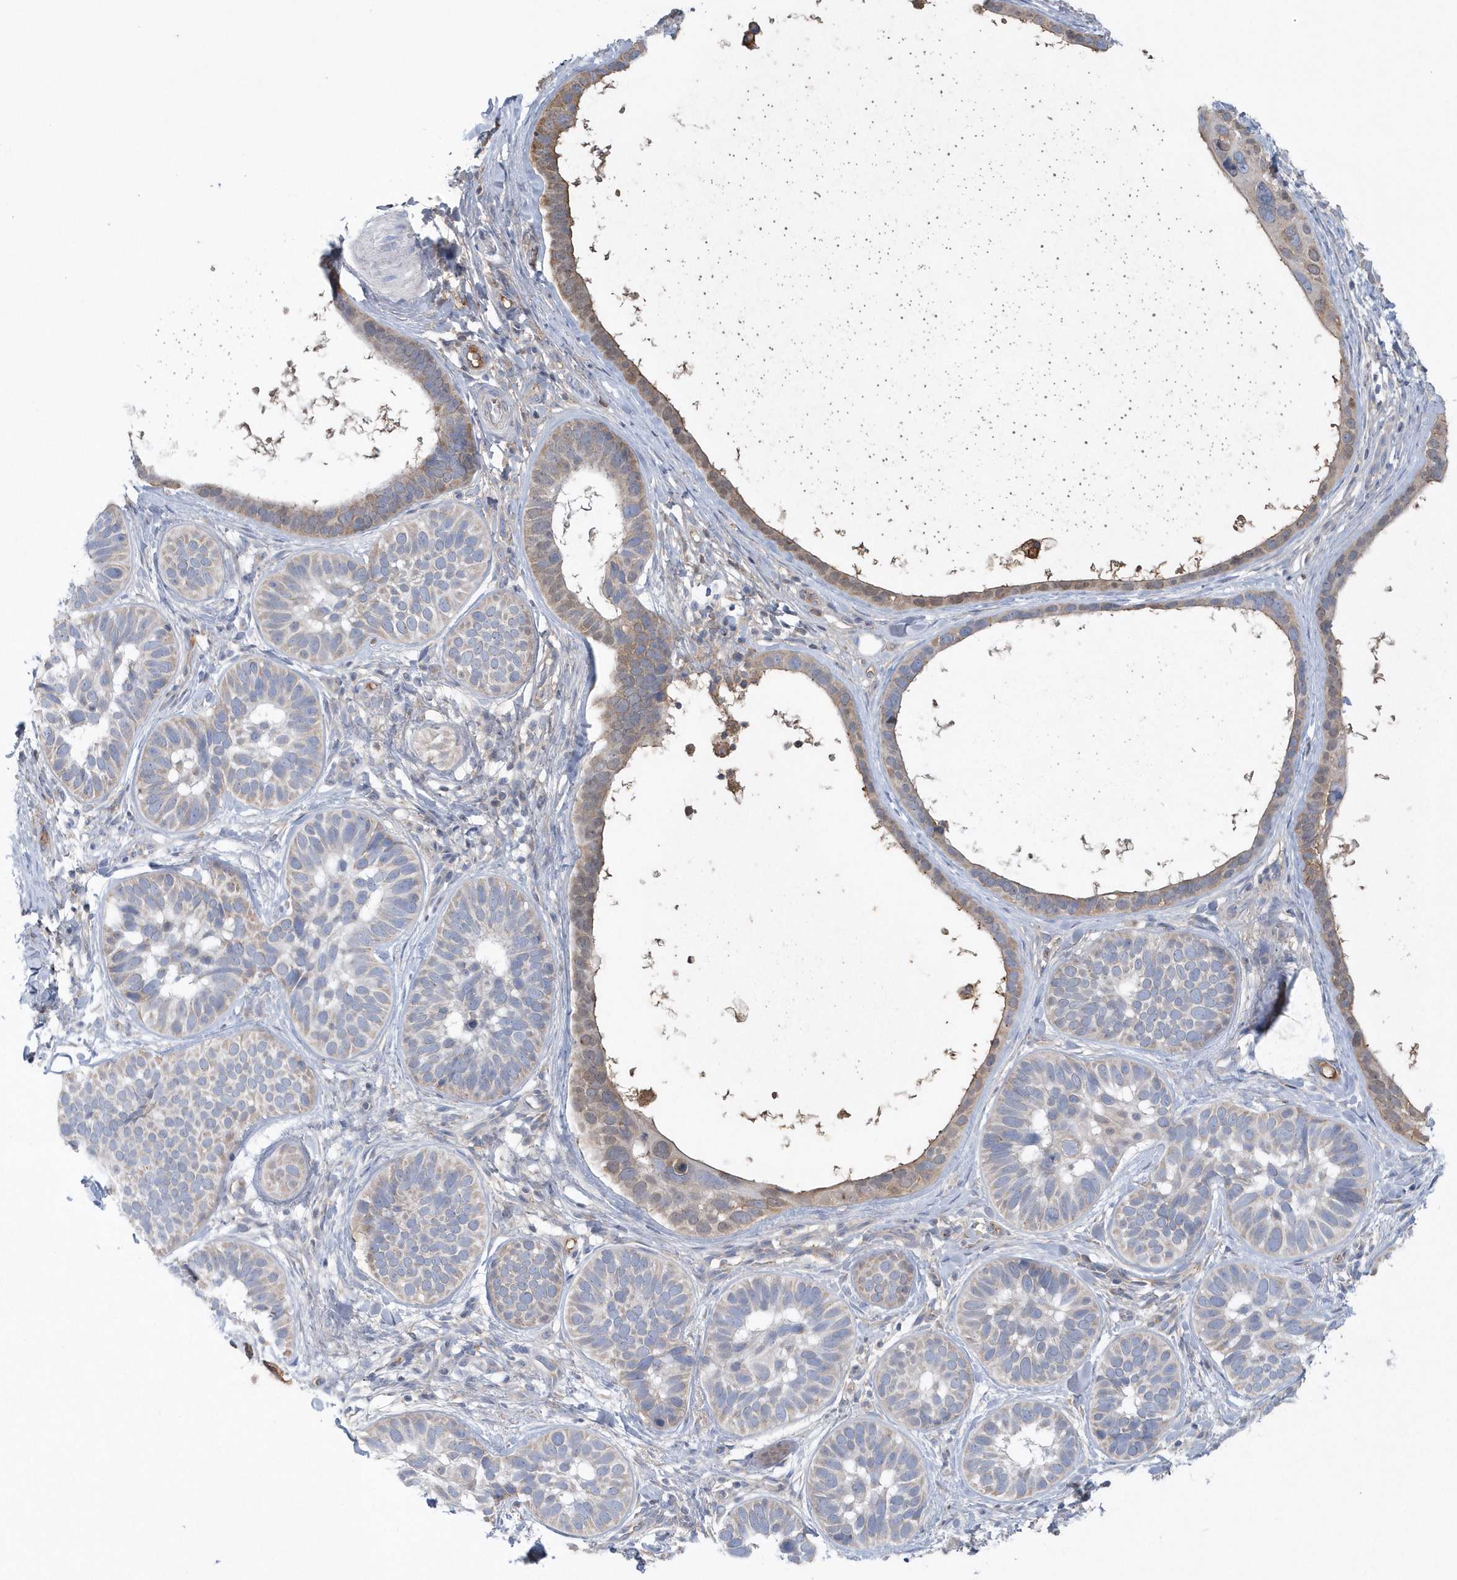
{"staining": {"intensity": "moderate", "quantity": "<25%", "location": "cytoplasmic/membranous"}, "tissue": "skin cancer", "cell_type": "Tumor cells", "image_type": "cancer", "snomed": [{"axis": "morphology", "description": "Basal cell carcinoma"}, {"axis": "topography", "description": "Skin"}], "caption": "The image demonstrates staining of skin basal cell carcinoma, revealing moderate cytoplasmic/membranous protein positivity (brown color) within tumor cells. Using DAB (3,3'-diaminobenzidine) (brown) and hematoxylin (blue) stains, captured at high magnification using brightfield microscopy.", "gene": "SPATA18", "patient": {"sex": "male", "age": 62}}